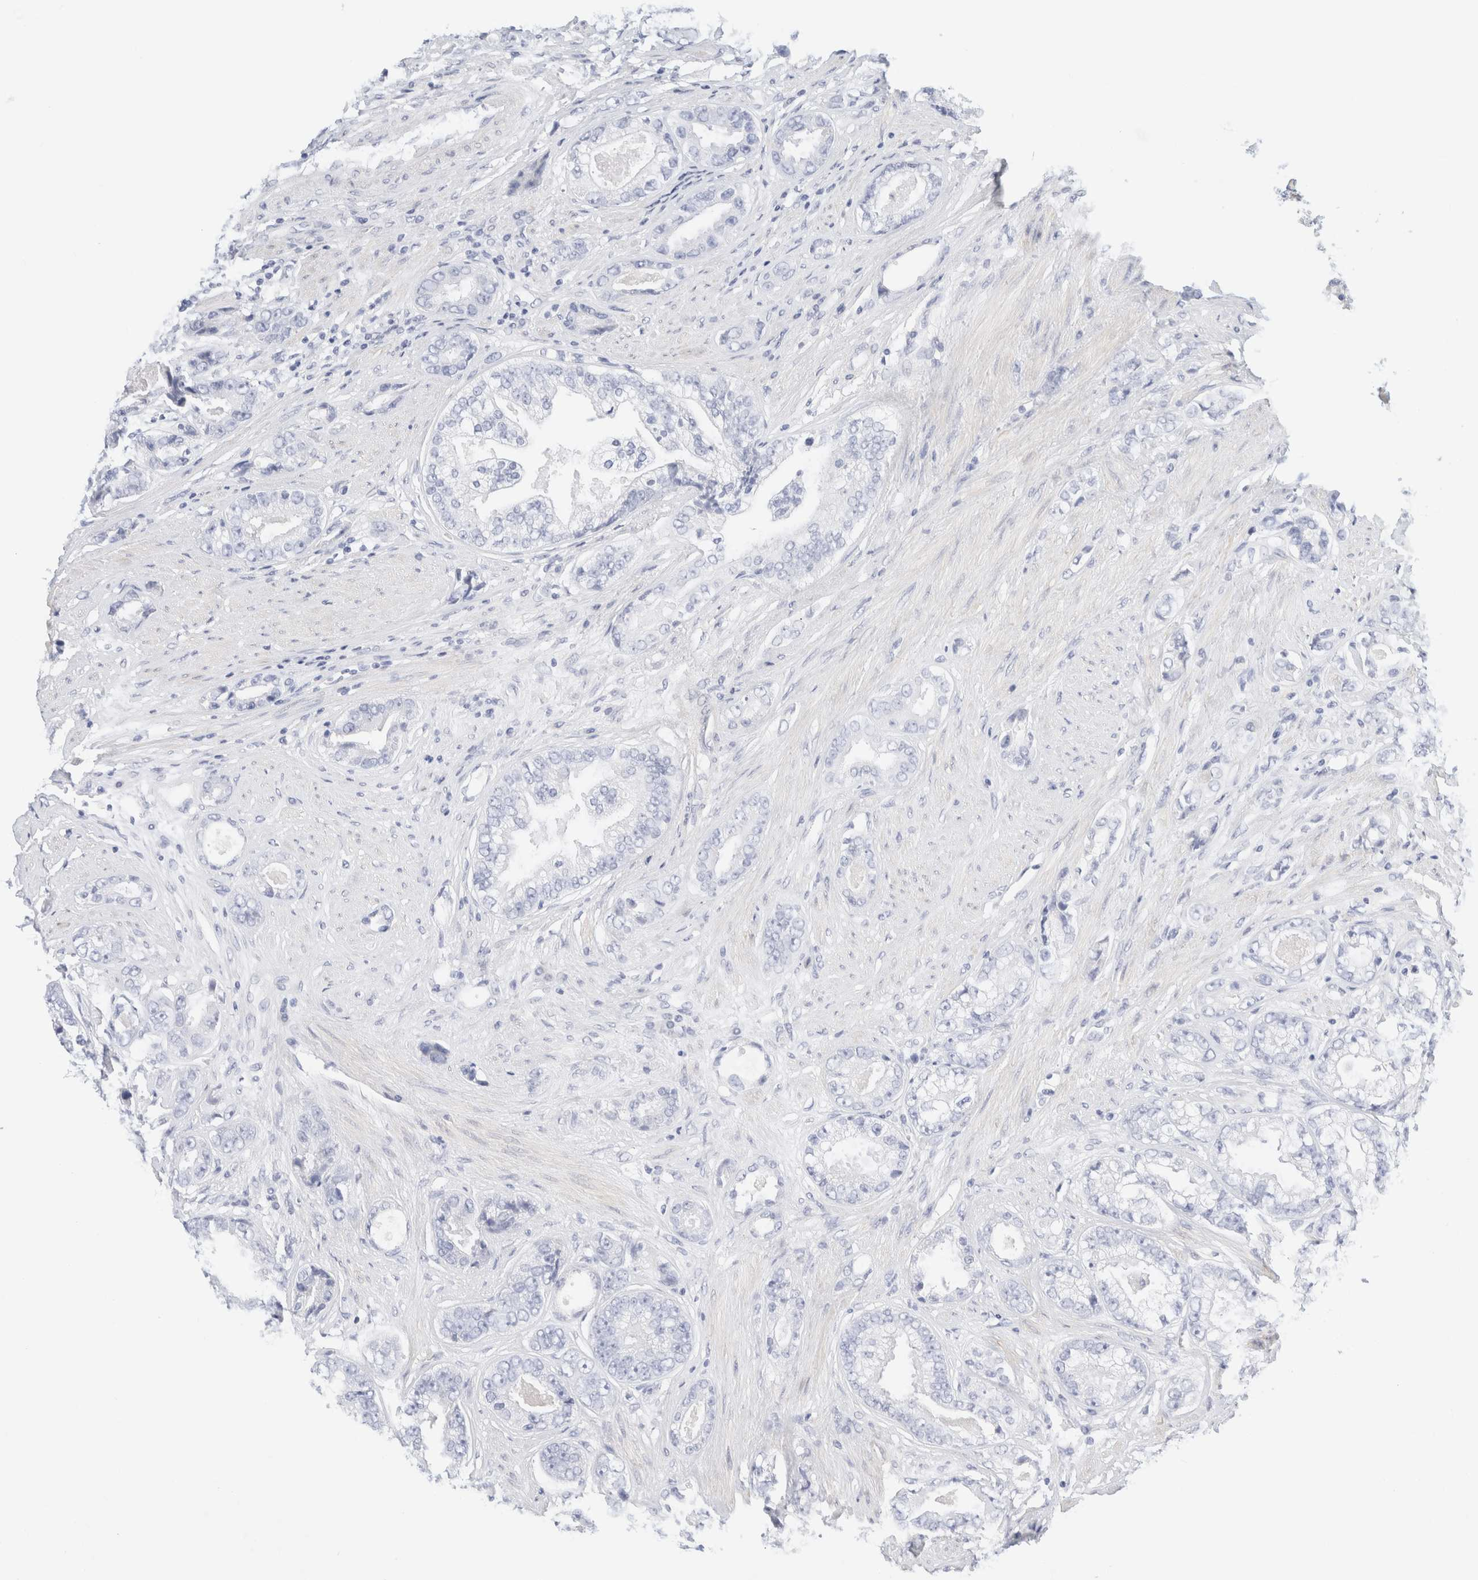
{"staining": {"intensity": "negative", "quantity": "none", "location": "none"}, "tissue": "prostate cancer", "cell_type": "Tumor cells", "image_type": "cancer", "snomed": [{"axis": "morphology", "description": "Adenocarcinoma, High grade"}, {"axis": "topography", "description": "Prostate"}], "caption": "There is no significant positivity in tumor cells of prostate cancer (high-grade adenocarcinoma). (IHC, brightfield microscopy, high magnification).", "gene": "DPYS", "patient": {"sex": "male", "age": 61}}